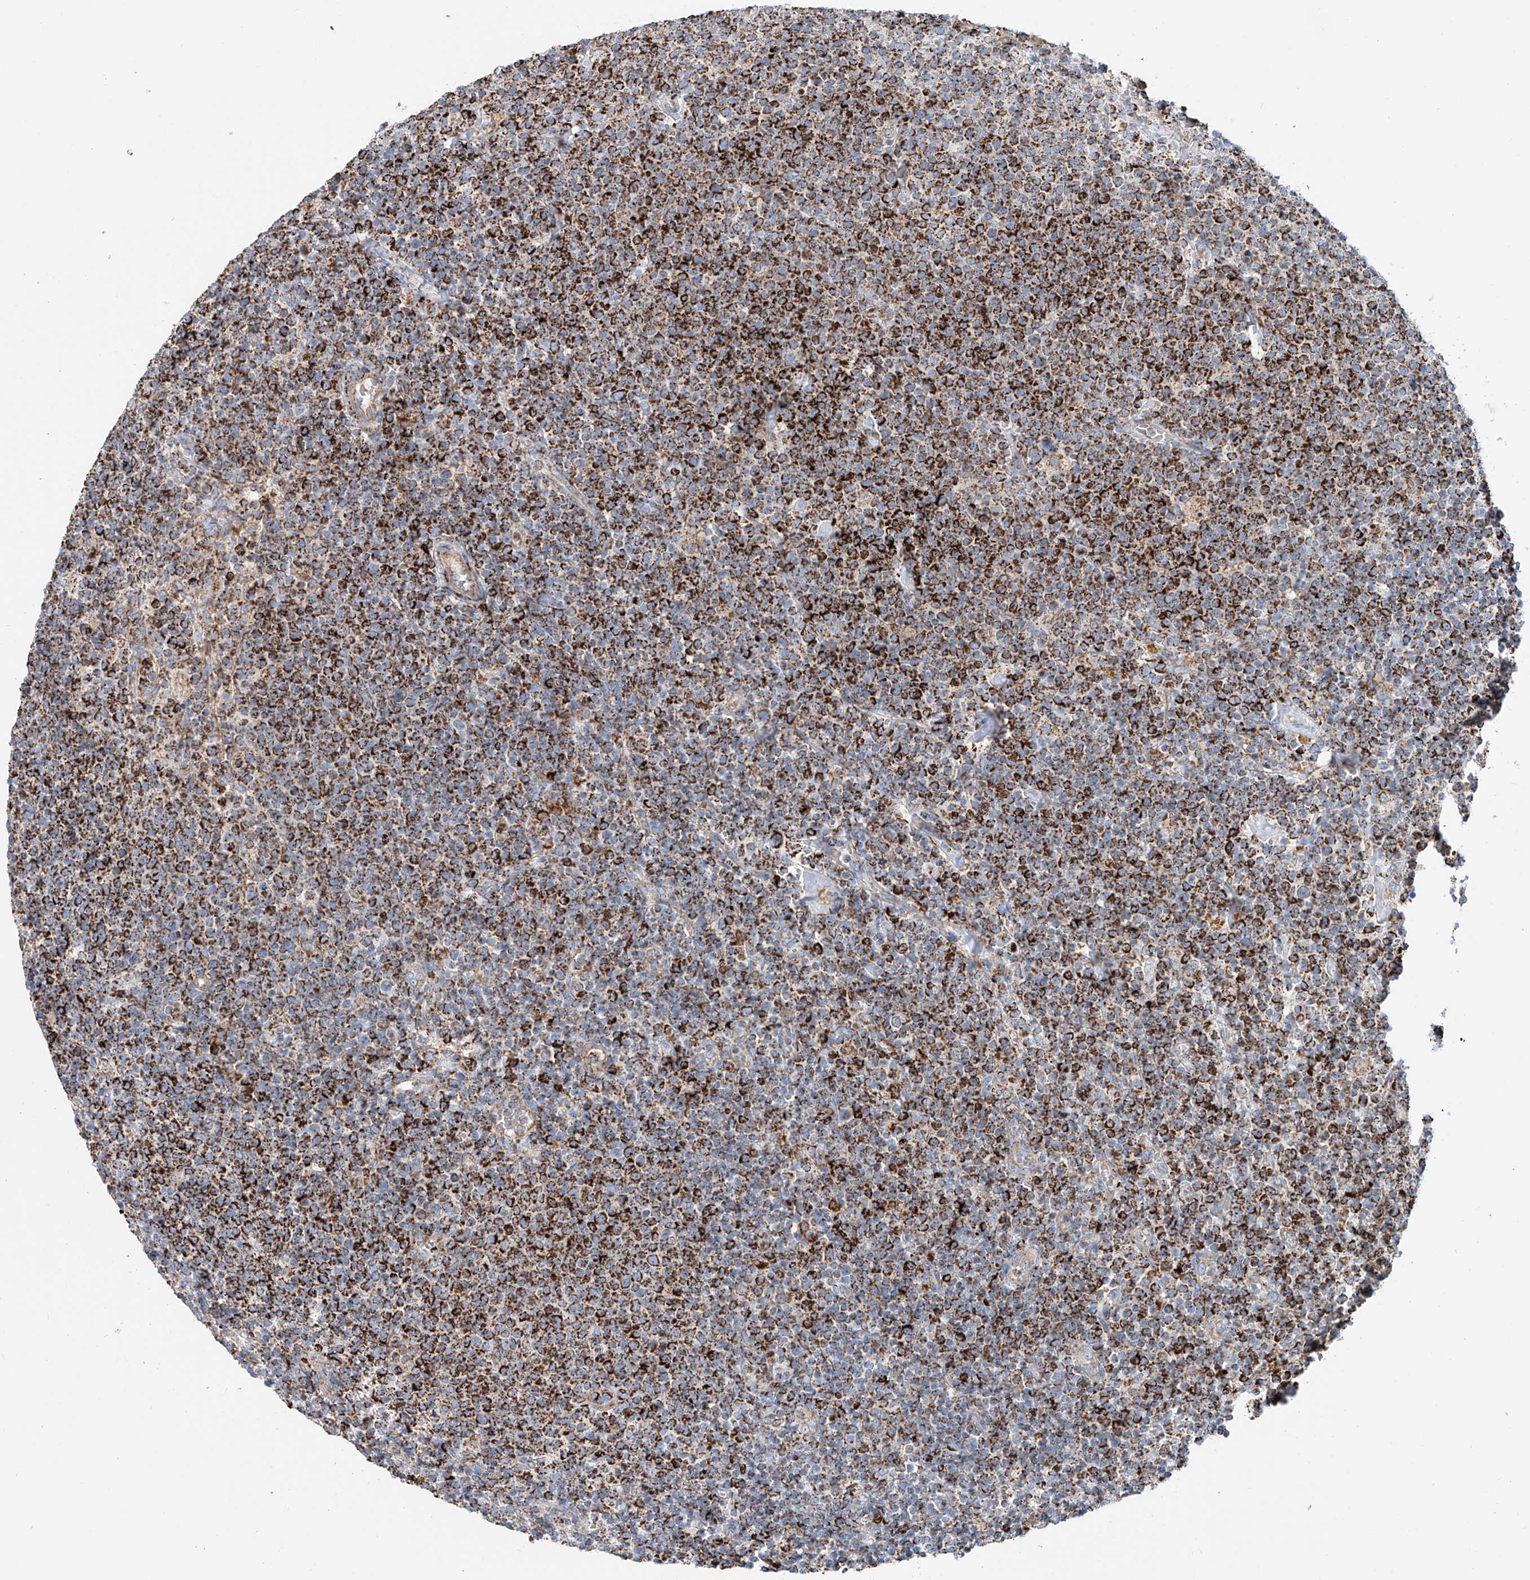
{"staining": {"intensity": "strong", "quantity": "25%-75%", "location": "cytoplasmic/membranous"}, "tissue": "lymphoma", "cell_type": "Tumor cells", "image_type": "cancer", "snomed": [{"axis": "morphology", "description": "Malignant lymphoma, non-Hodgkin's type, High grade"}, {"axis": "topography", "description": "Lymph node"}], "caption": "This is an image of IHC staining of high-grade malignant lymphoma, non-Hodgkin's type, which shows strong staining in the cytoplasmic/membranous of tumor cells.", "gene": "CARD10", "patient": {"sex": "male", "age": 61}}